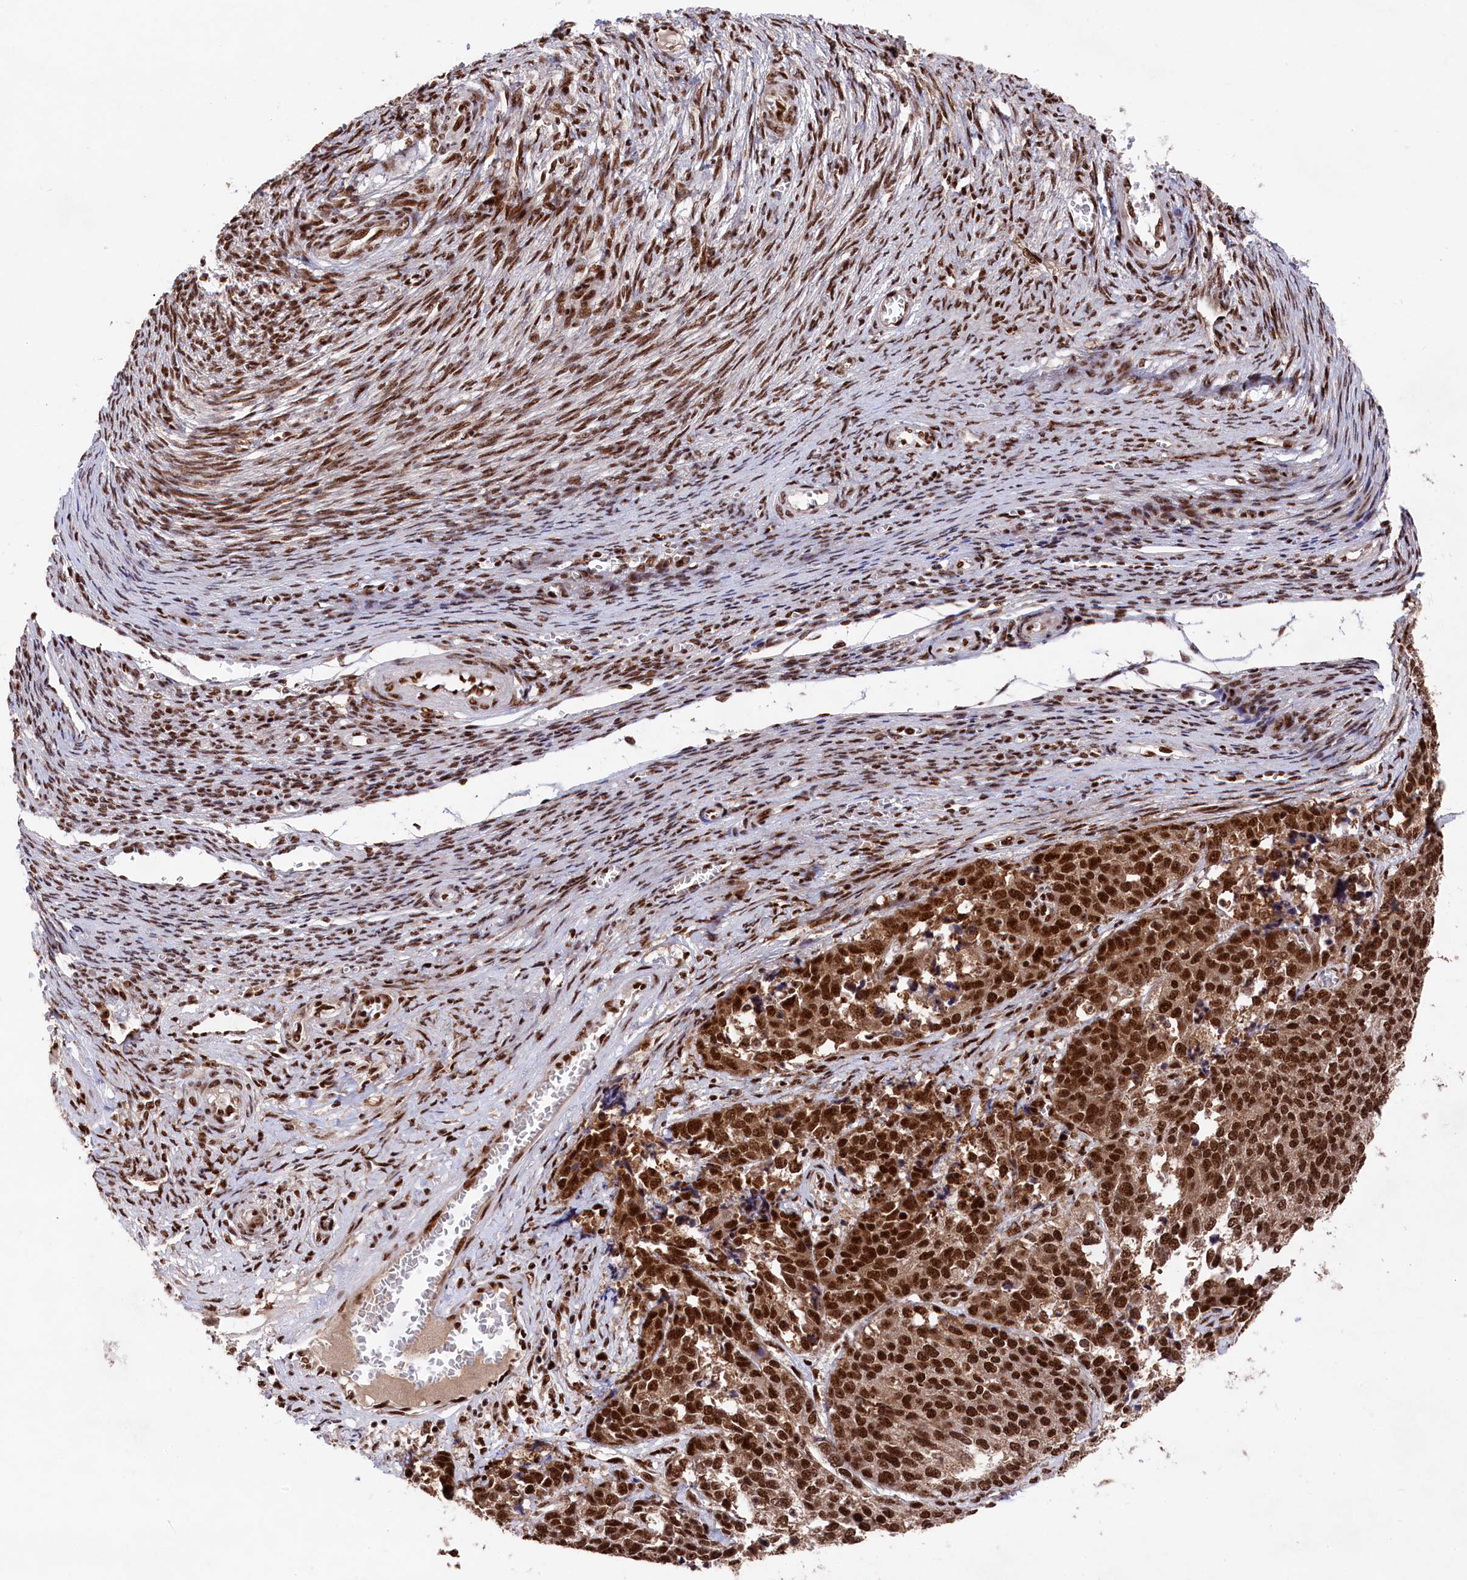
{"staining": {"intensity": "strong", "quantity": ">75%", "location": "nuclear"}, "tissue": "ovarian cancer", "cell_type": "Tumor cells", "image_type": "cancer", "snomed": [{"axis": "morphology", "description": "Cystadenocarcinoma, serous, NOS"}, {"axis": "topography", "description": "Ovary"}], "caption": "IHC image of neoplastic tissue: serous cystadenocarcinoma (ovarian) stained using immunohistochemistry (IHC) reveals high levels of strong protein expression localized specifically in the nuclear of tumor cells, appearing as a nuclear brown color.", "gene": "PRPF31", "patient": {"sex": "female", "age": 44}}